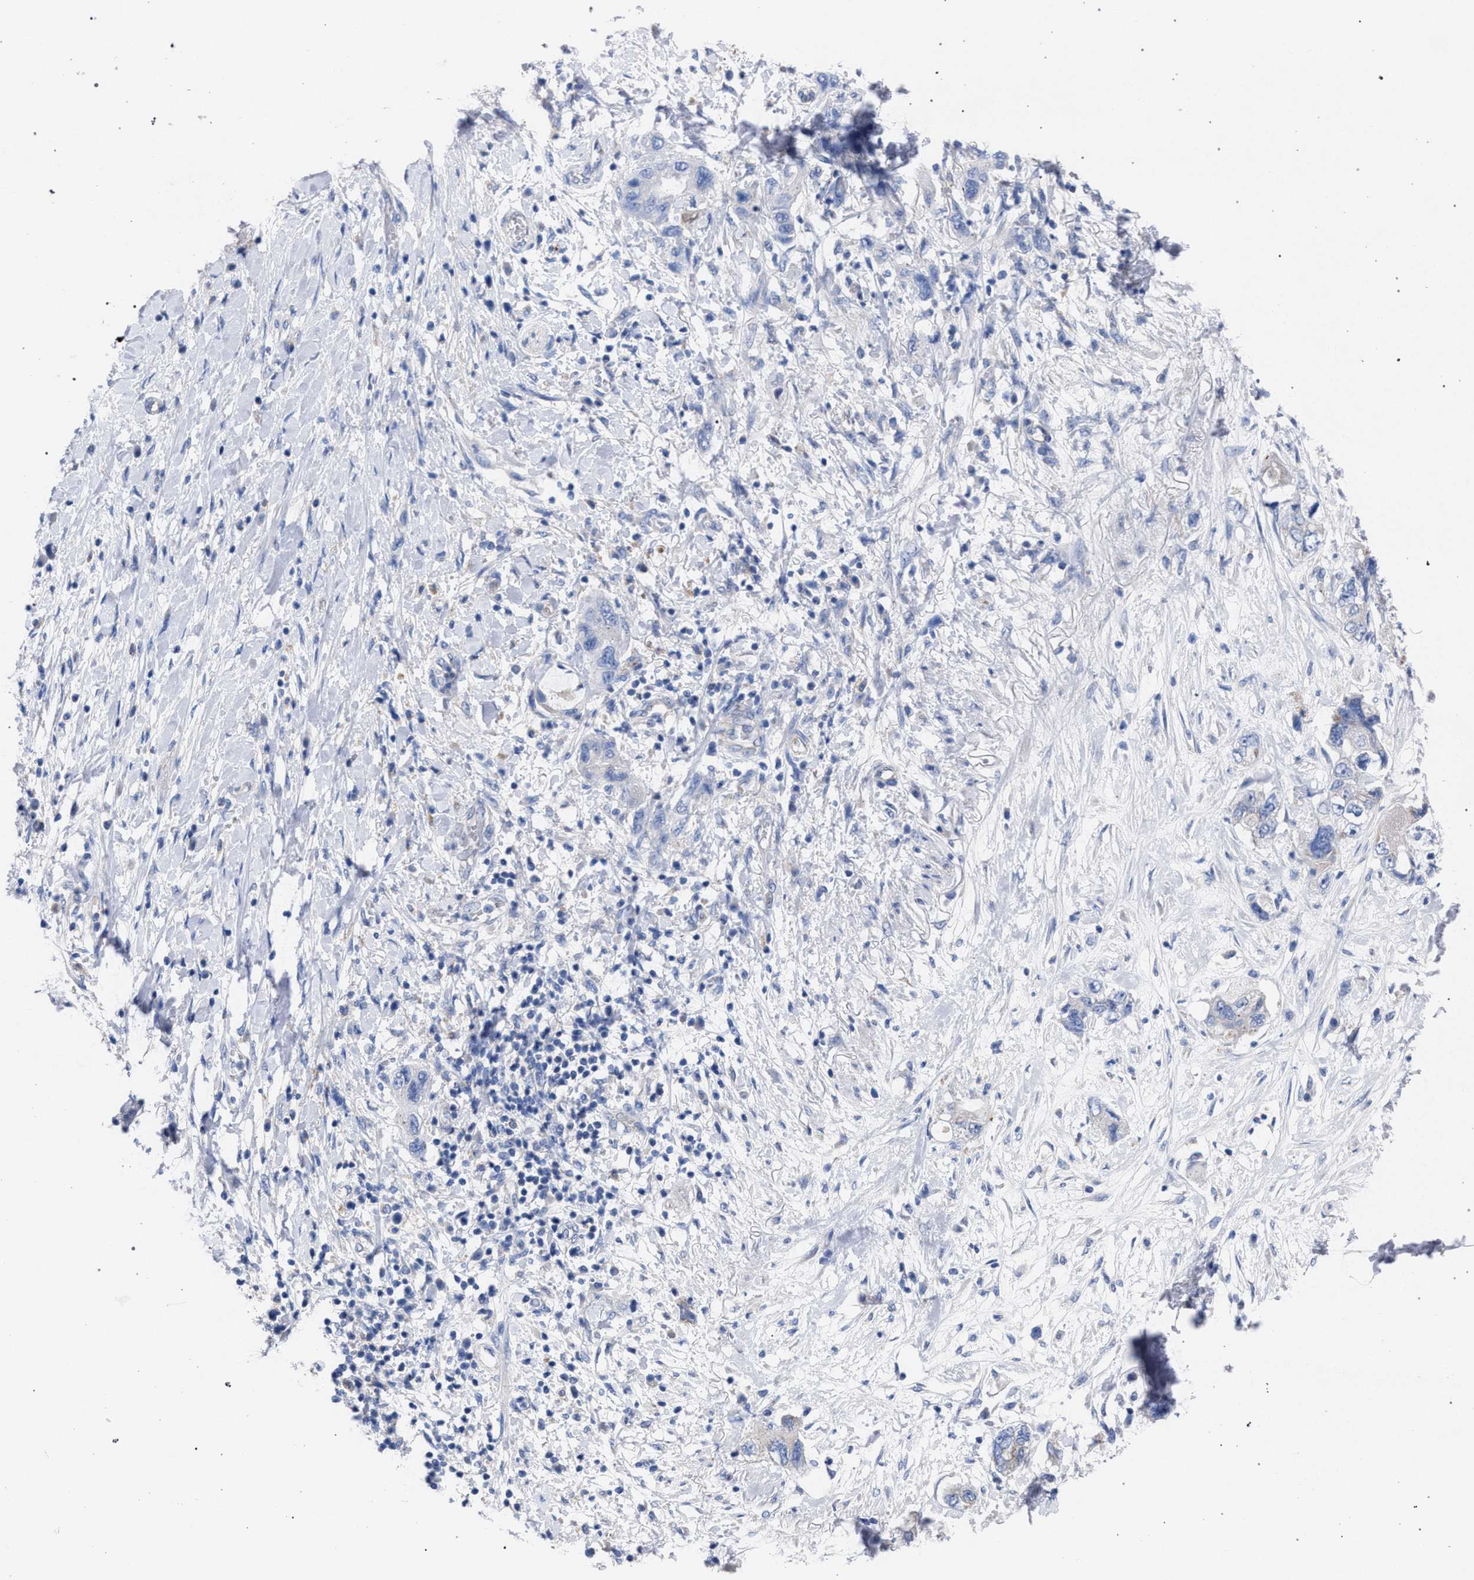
{"staining": {"intensity": "moderate", "quantity": "<25%", "location": "cytoplasmic/membranous"}, "tissue": "pancreatic cancer", "cell_type": "Tumor cells", "image_type": "cancer", "snomed": [{"axis": "morphology", "description": "Adenocarcinoma, NOS"}, {"axis": "topography", "description": "Pancreas"}], "caption": "Immunohistochemical staining of human pancreatic cancer exhibits low levels of moderate cytoplasmic/membranous staining in approximately <25% of tumor cells. The staining was performed using DAB, with brown indicating positive protein expression. Nuclei are stained blue with hematoxylin.", "gene": "GMPR", "patient": {"sex": "female", "age": 73}}